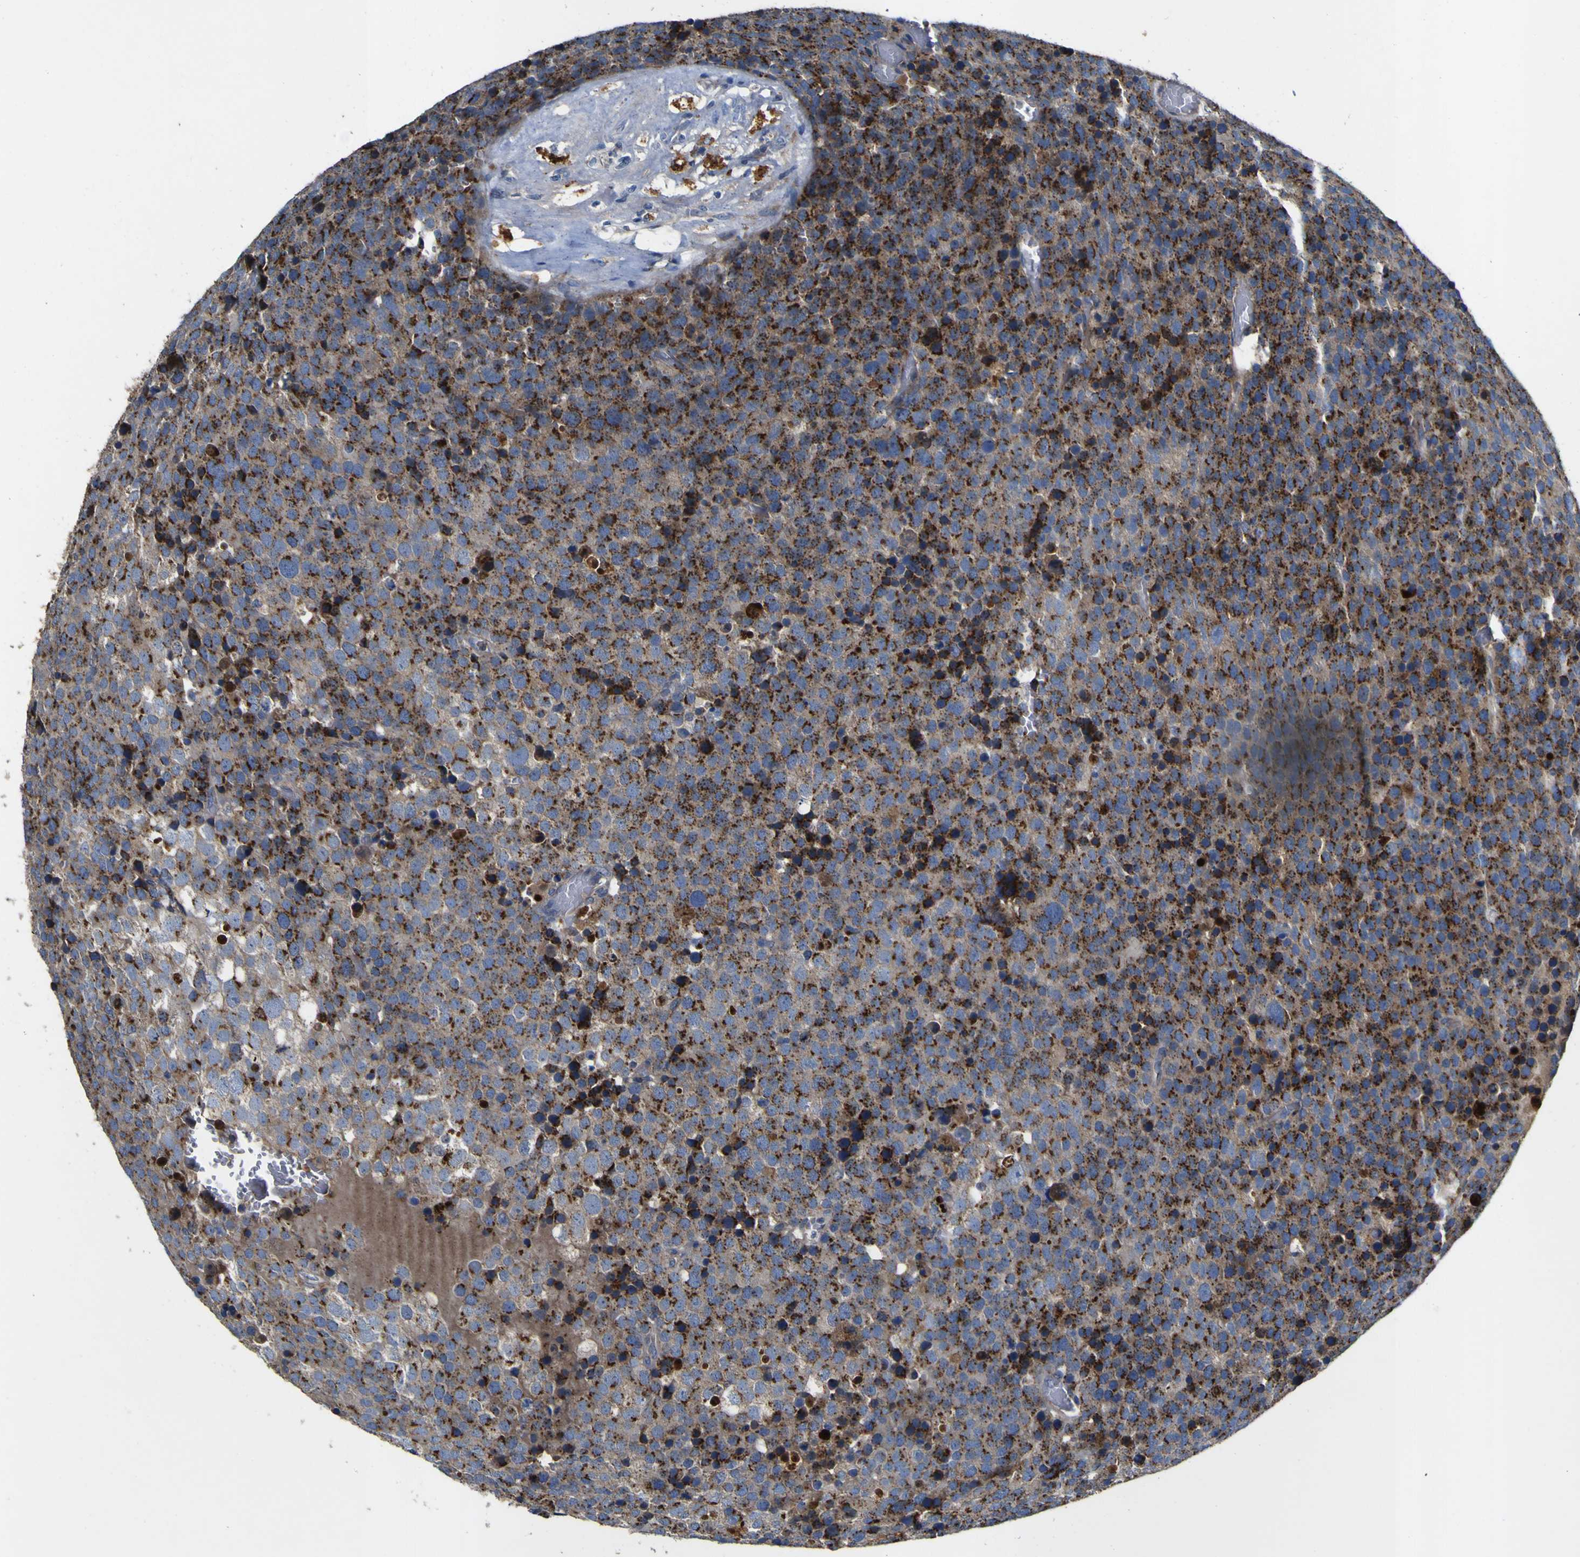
{"staining": {"intensity": "strong", "quantity": ">75%", "location": "cytoplasmic/membranous"}, "tissue": "testis cancer", "cell_type": "Tumor cells", "image_type": "cancer", "snomed": [{"axis": "morphology", "description": "Seminoma, NOS"}, {"axis": "topography", "description": "Testis"}], "caption": "Protein expression analysis of testis cancer (seminoma) exhibits strong cytoplasmic/membranous expression in about >75% of tumor cells.", "gene": "COA1", "patient": {"sex": "male", "age": 71}}